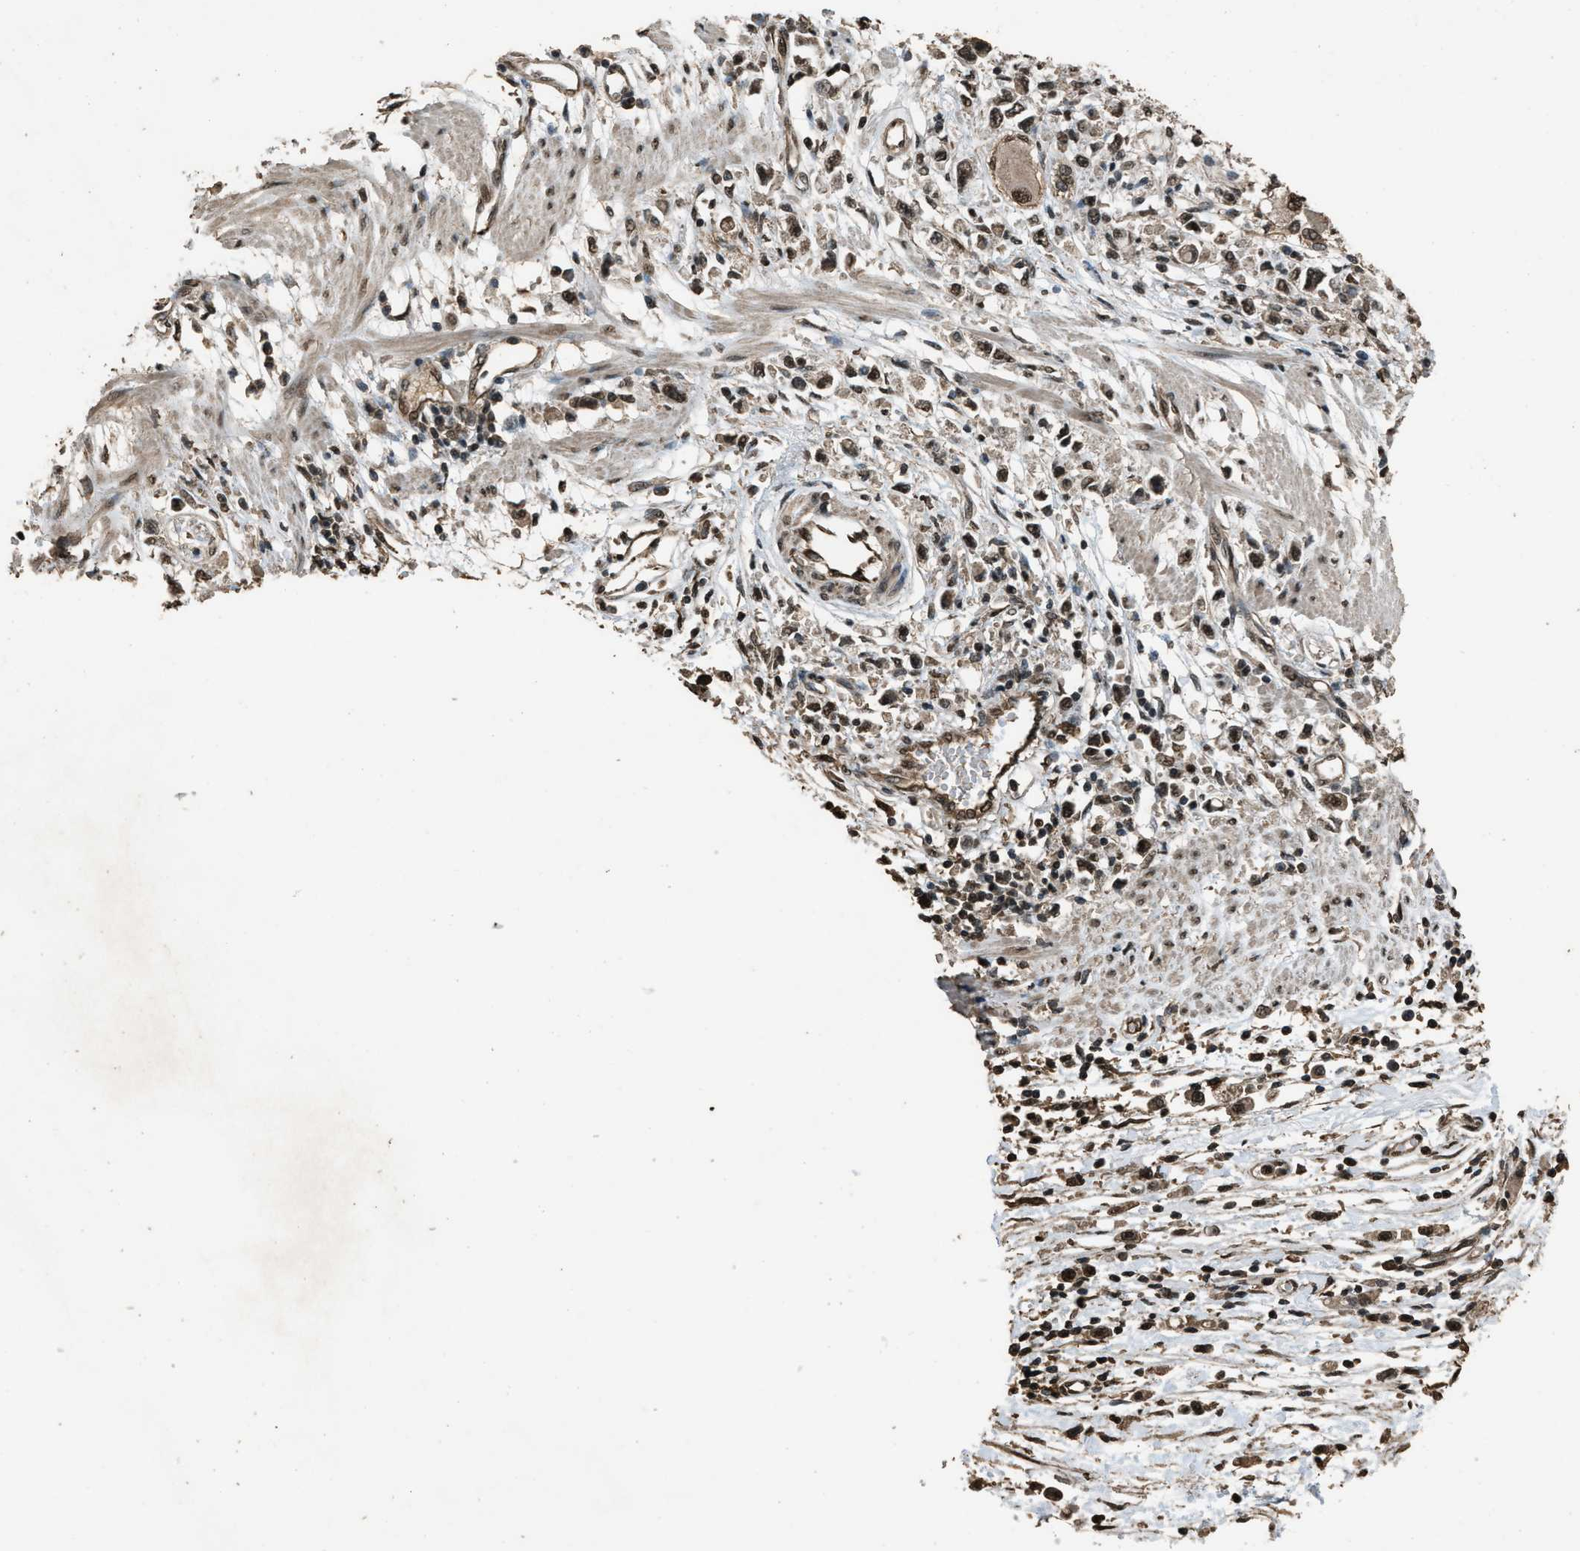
{"staining": {"intensity": "moderate", "quantity": ">75%", "location": "nuclear"}, "tissue": "stomach cancer", "cell_type": "Tumor cells", "image_type": "cancer", "snomed": [{"axis": "morphology", "description": "Adenocarcinoma, NOS"}, {"axis": "topography", "description": "Stomach"}], "caption": "Protein expression analysis of human stomach cancer reveals moderate nuclear positivity in about >75% of tumor cells.", "gene": "SERTAD2", "patient": {"sex": "female", "age": 59}}